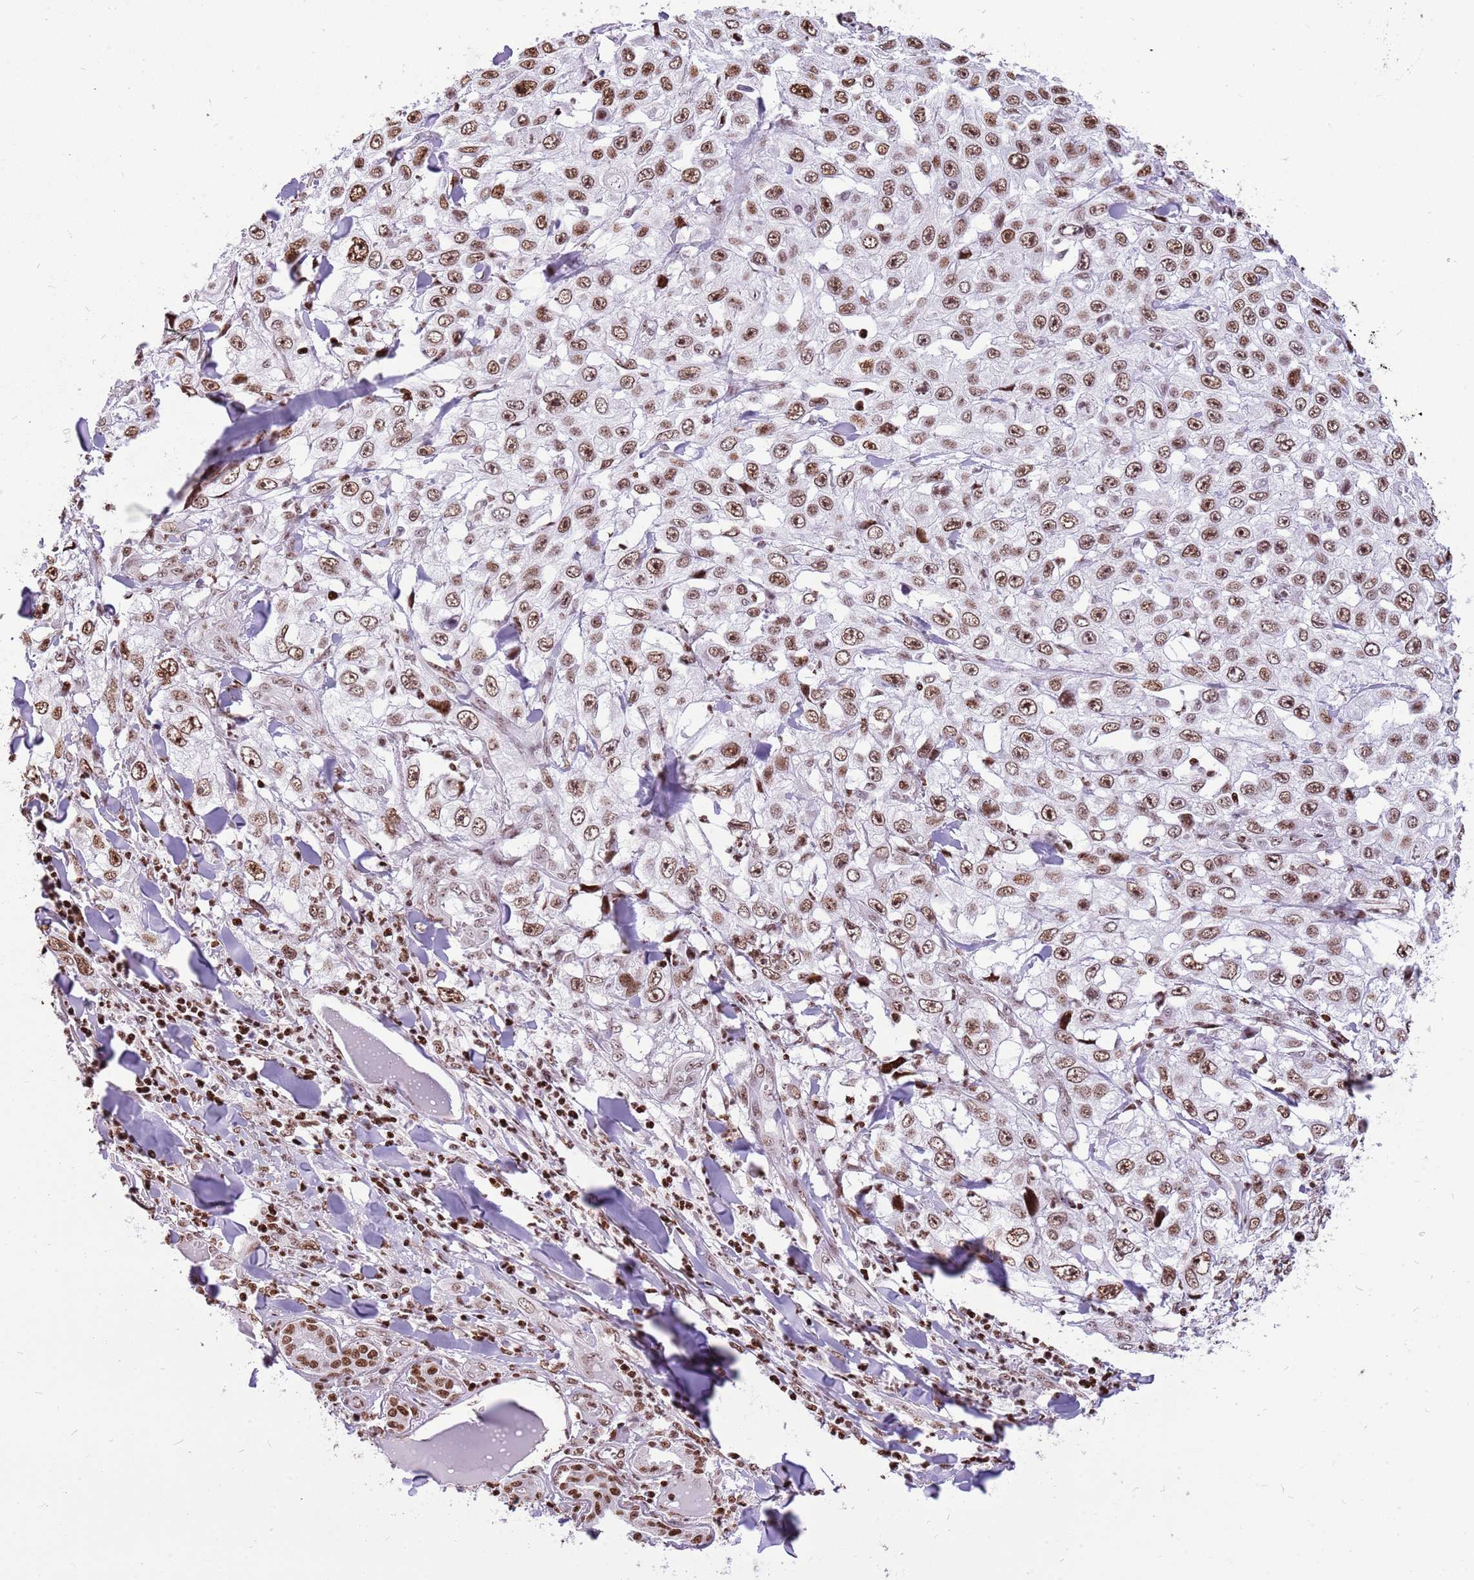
{"staining": {"intensity": "moderate", "quantity": ">75%", "location": "nuclear"}, "tissue": "skin cancer", "cell_type": "Tumor cells", "image_type": "cancer", "snomed": [{"axis": "morphology", "description": "Squamous cell carcinoma, NOS"}, {"axis": "topography", "description": "Skin"}], "caption": "An IHC histopathology image of neoplastic tissue is shown. Protein staining in brown shows moderate nuclear positivity in skin squamous cell carcinoma within tumor cells.", "gene": "WASHC4", "patient": {"sex": "male", "age": 82}}